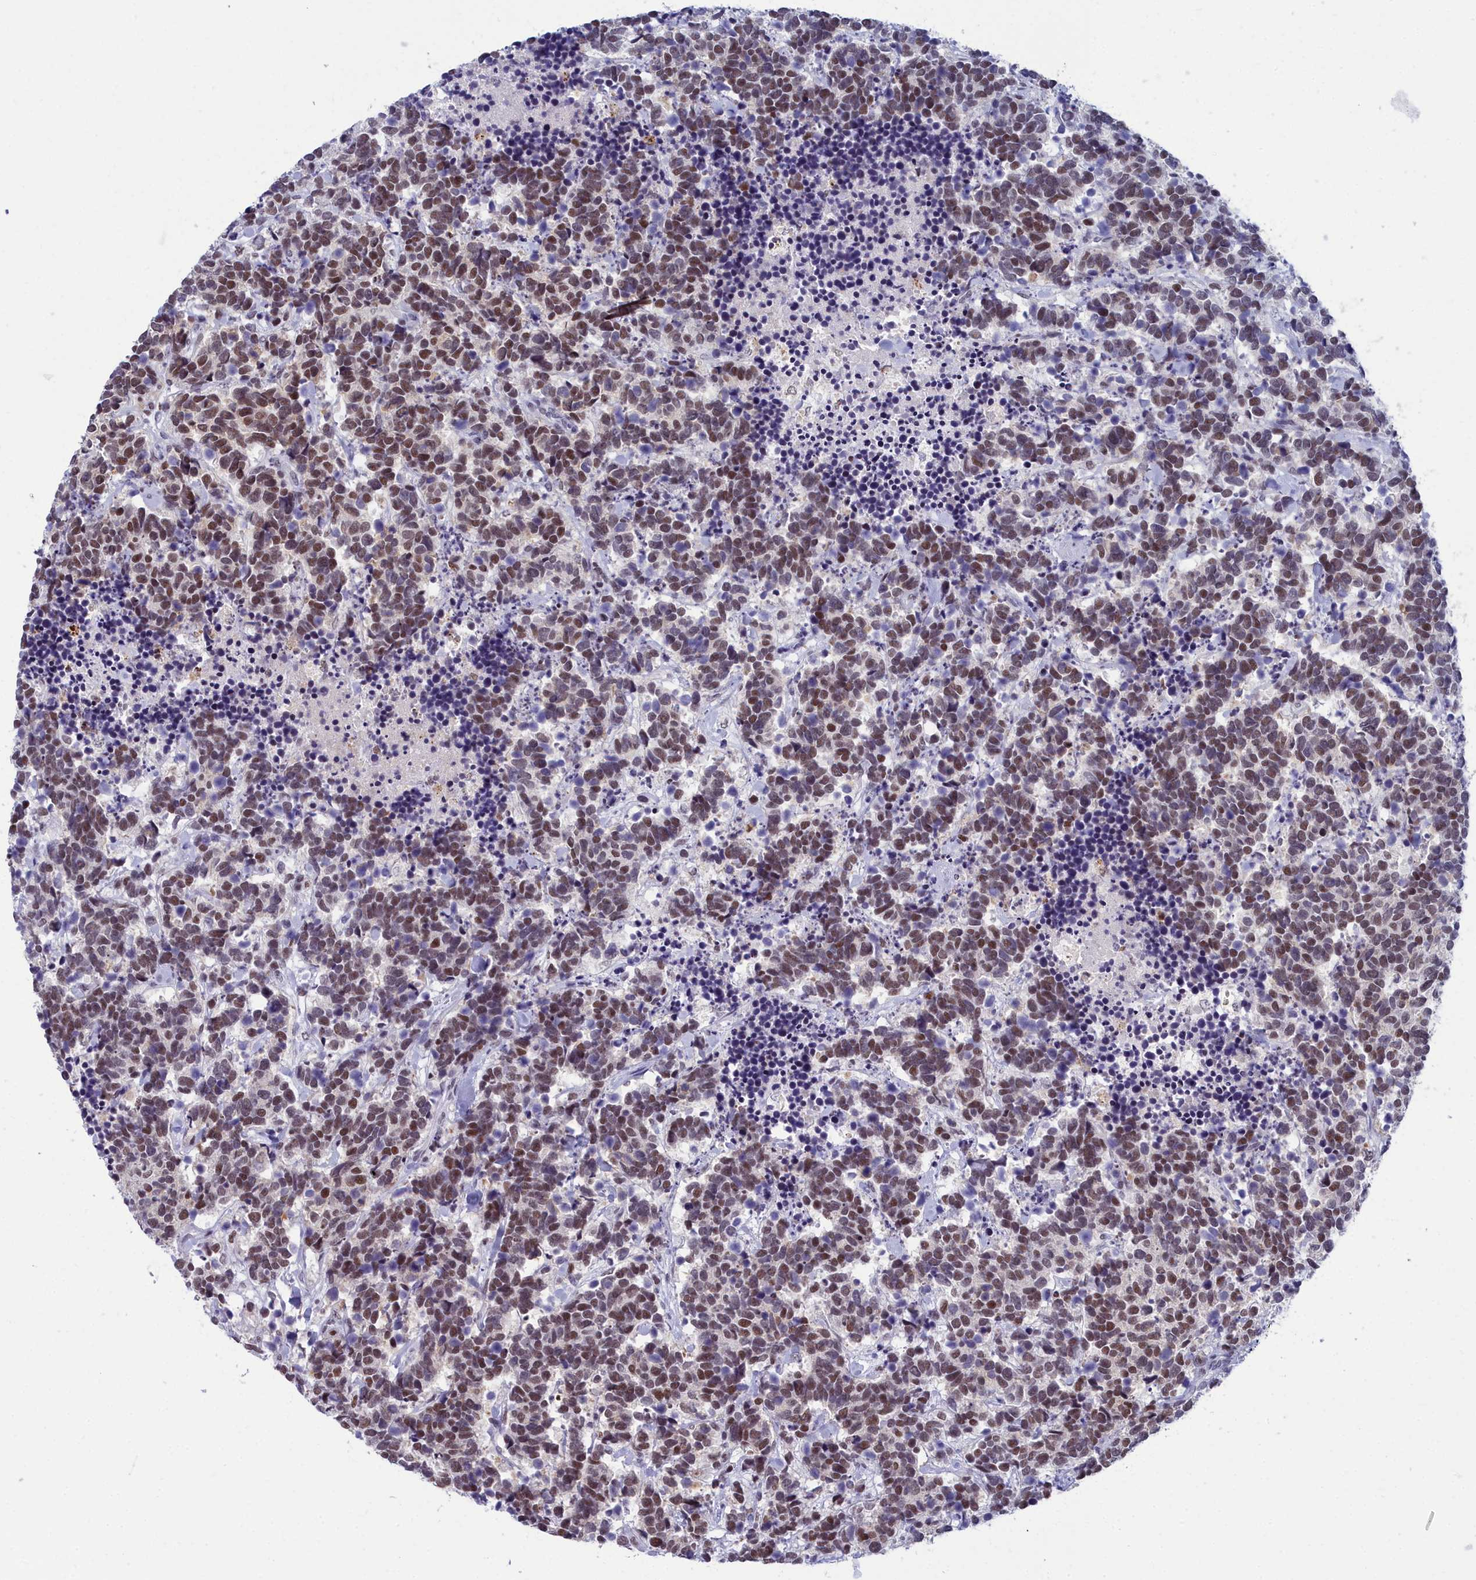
{"staining": {"intensity": "moderate", "quantity": ">75%", "location": "nuclear"}, "tissue": "carcinoid", "cell_type": "Tumor cells", "image_type": "cancer", "snomed": [{"axis": "morphology", "description": "Carcinoma, NOS"}, {"axis": "morphology", "description": "Carcinoid, malignant, NOS"}, {"axis": "topography", "description": "Prostate"}], "caption": "A photomicrograph showing moderate nuclear expression in approximately >75% of tumor cells in malignant carcinoid, as visualized by brown immunohistochemical staining.", "gene": "CCDC97", "patient": {"sex": "male", "age": 57}}